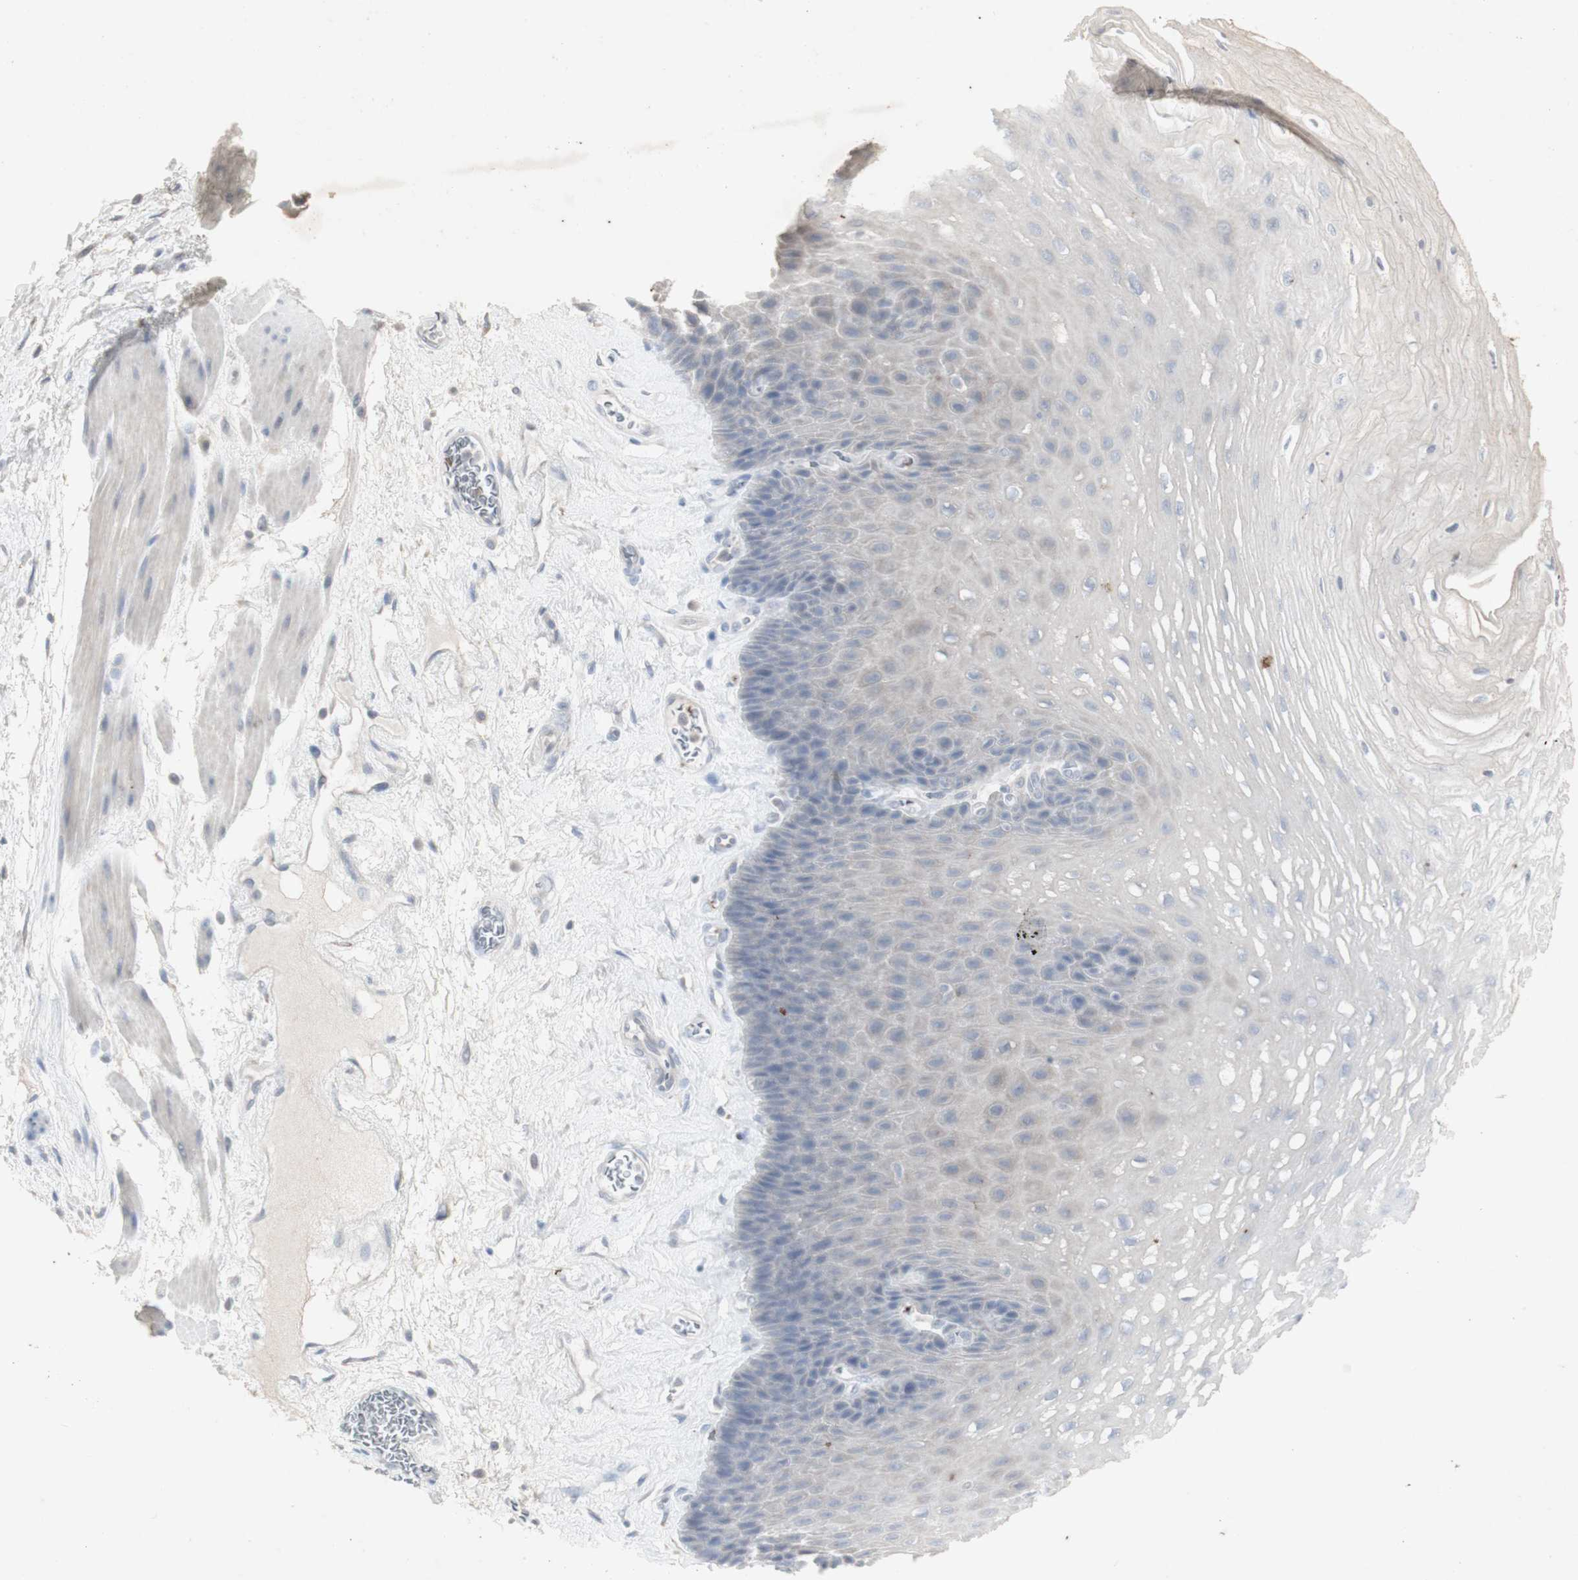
{"staining": {"intensity": "weak", "quantity": ">75%", "location": "cytoplasmic/membranous"}, "tissue": "esophagus", "cell_type": "Squamous epithelial cells", "image_type": "normal", "snomed": [{"axis": "morphology", "description": "Normal tissue, NOS"}, {"axis": "topography", "description": "Esophagus"}], "caption": "Unremarkable esophagus was stained to show a protein in brown. There is low levels of weak cytoplasmic/membranous staining in about >75% of squamous epithelial cells.", "gene": "INS", "patient": {"sex": "female", "age": 72}}